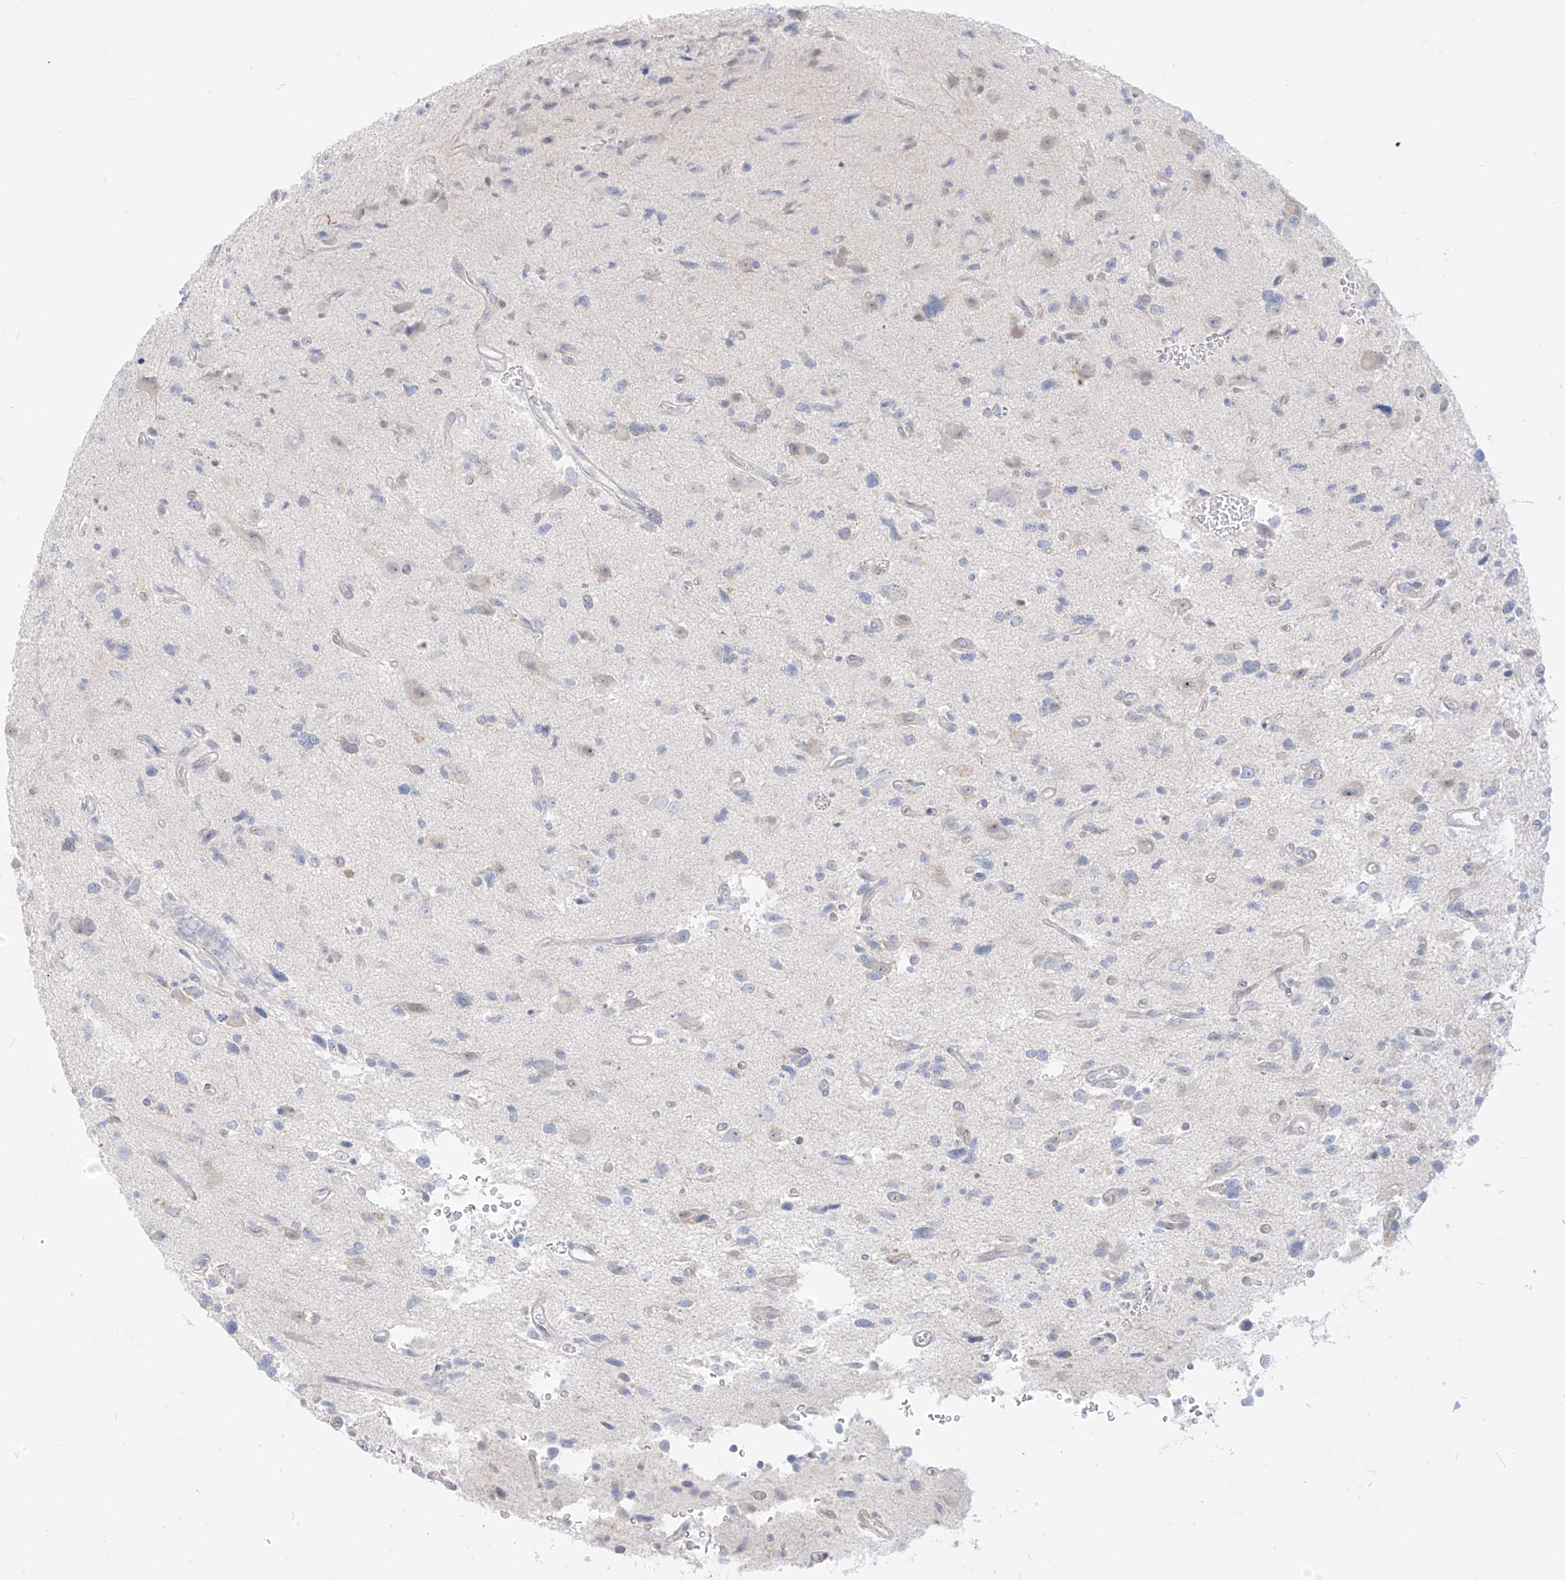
{"staining": {"intensity": "negative", "quantity": "none", "location": "none"}, "tissue": "glioma", "cell_type": "Tumor cells", "image_type": "cancer", "snomed": [{"axis": "morphology", "description": "Glioma, malignant, High grade"}, {"axis": "topography", "description": "Brain"}], "caption": "Human malignant glioma (high-grade) stained for a protein using IHC exhibits no positivity in tumor cells.", "gene": "SYTL3", "patient": {"sex": "male", "age": 33}}